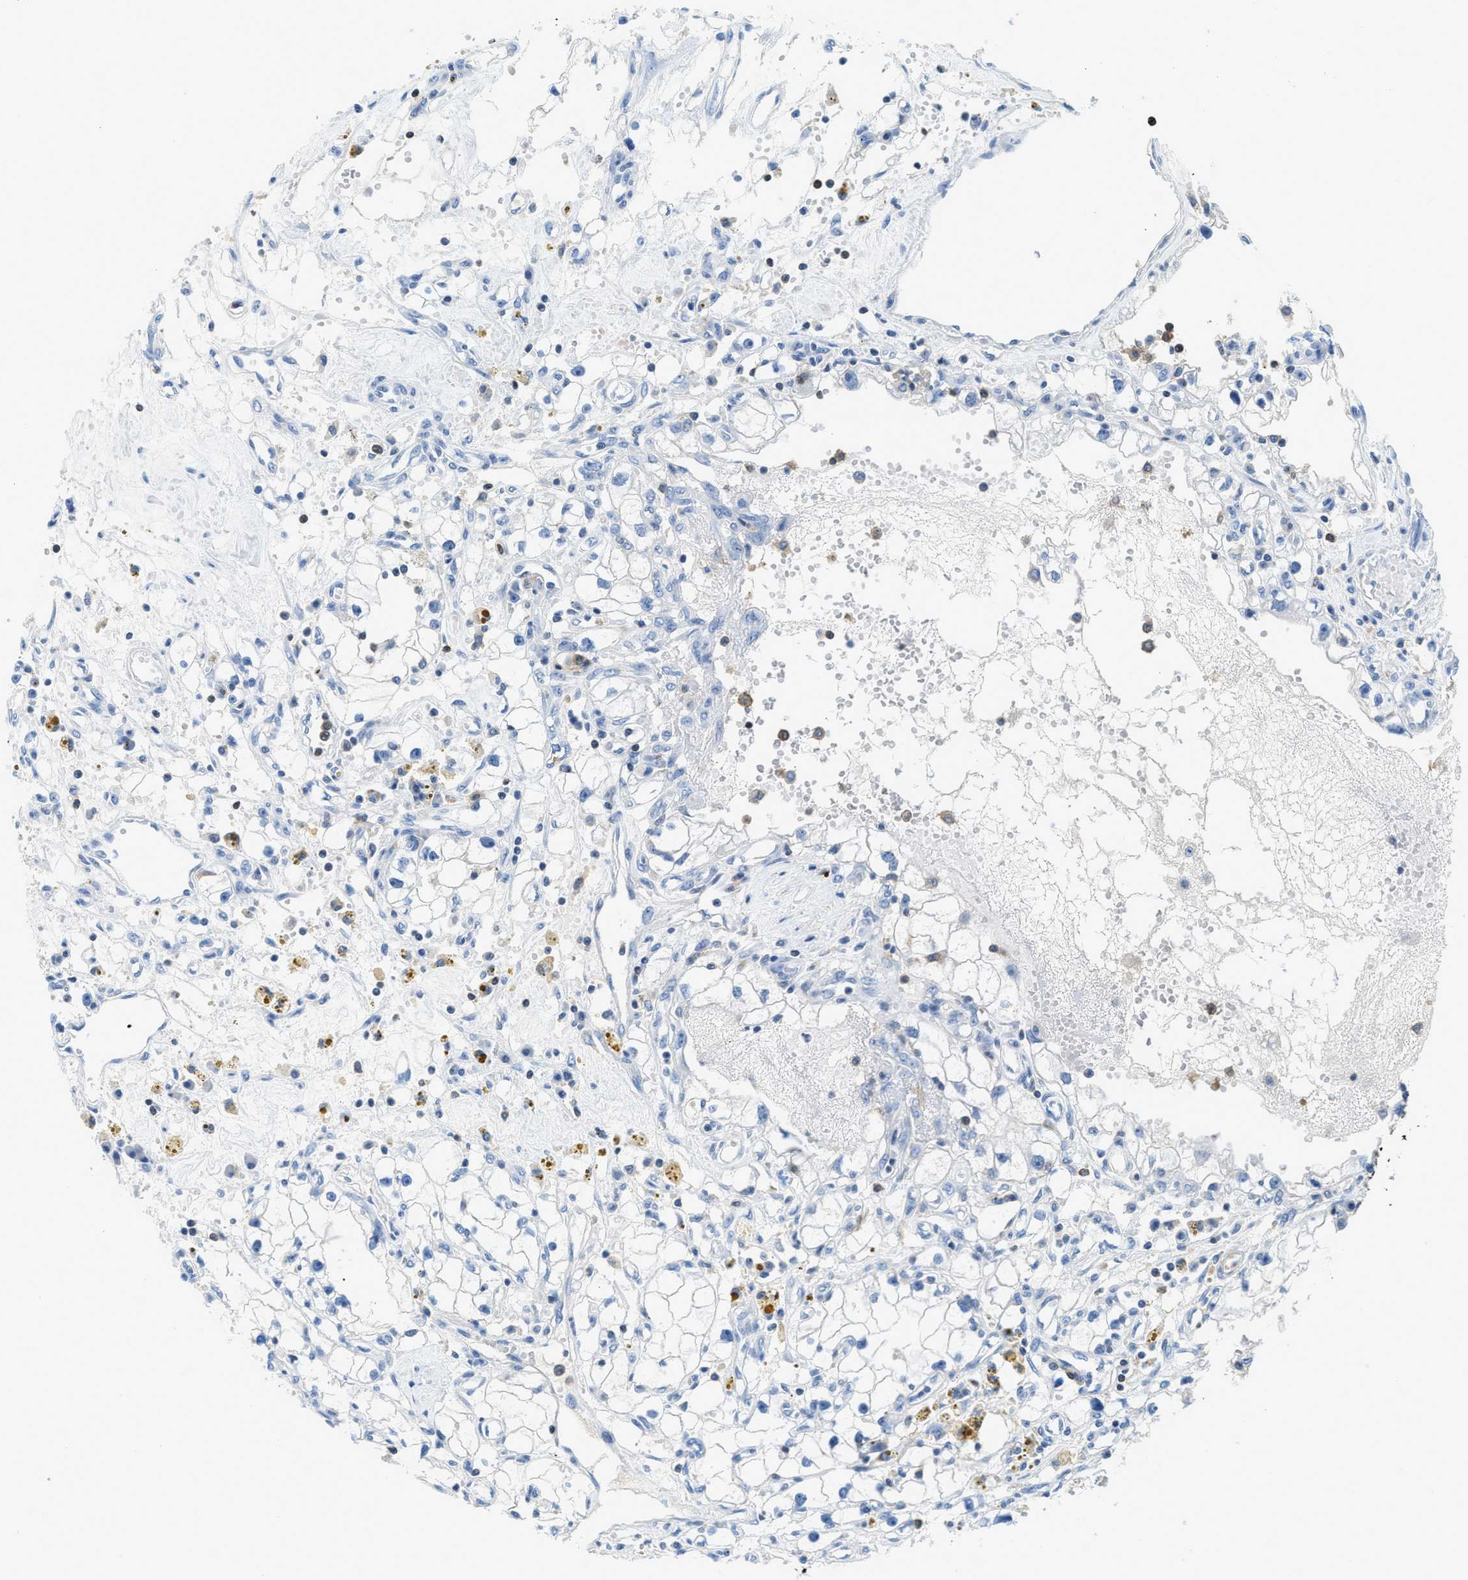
{"staining": {"intensity": "negative", "quantity": "none", "location": "none"}, "tissue": "renal cancer", "cell_type": "Tumor cells", "image_type": "cancer", "snomed": [{"axis": "morphology", "description": "Adenocarcinoma, NOS"}, {"axis": "topography", "description": "Kidney"}], "caption": "DAB immunohistochemical staining of human adenocarcinoma (renal) exhibits no significant positivity in tumor cells.", "gene": "FAM151A", "patient": {"sex": "male", "age": 56}}